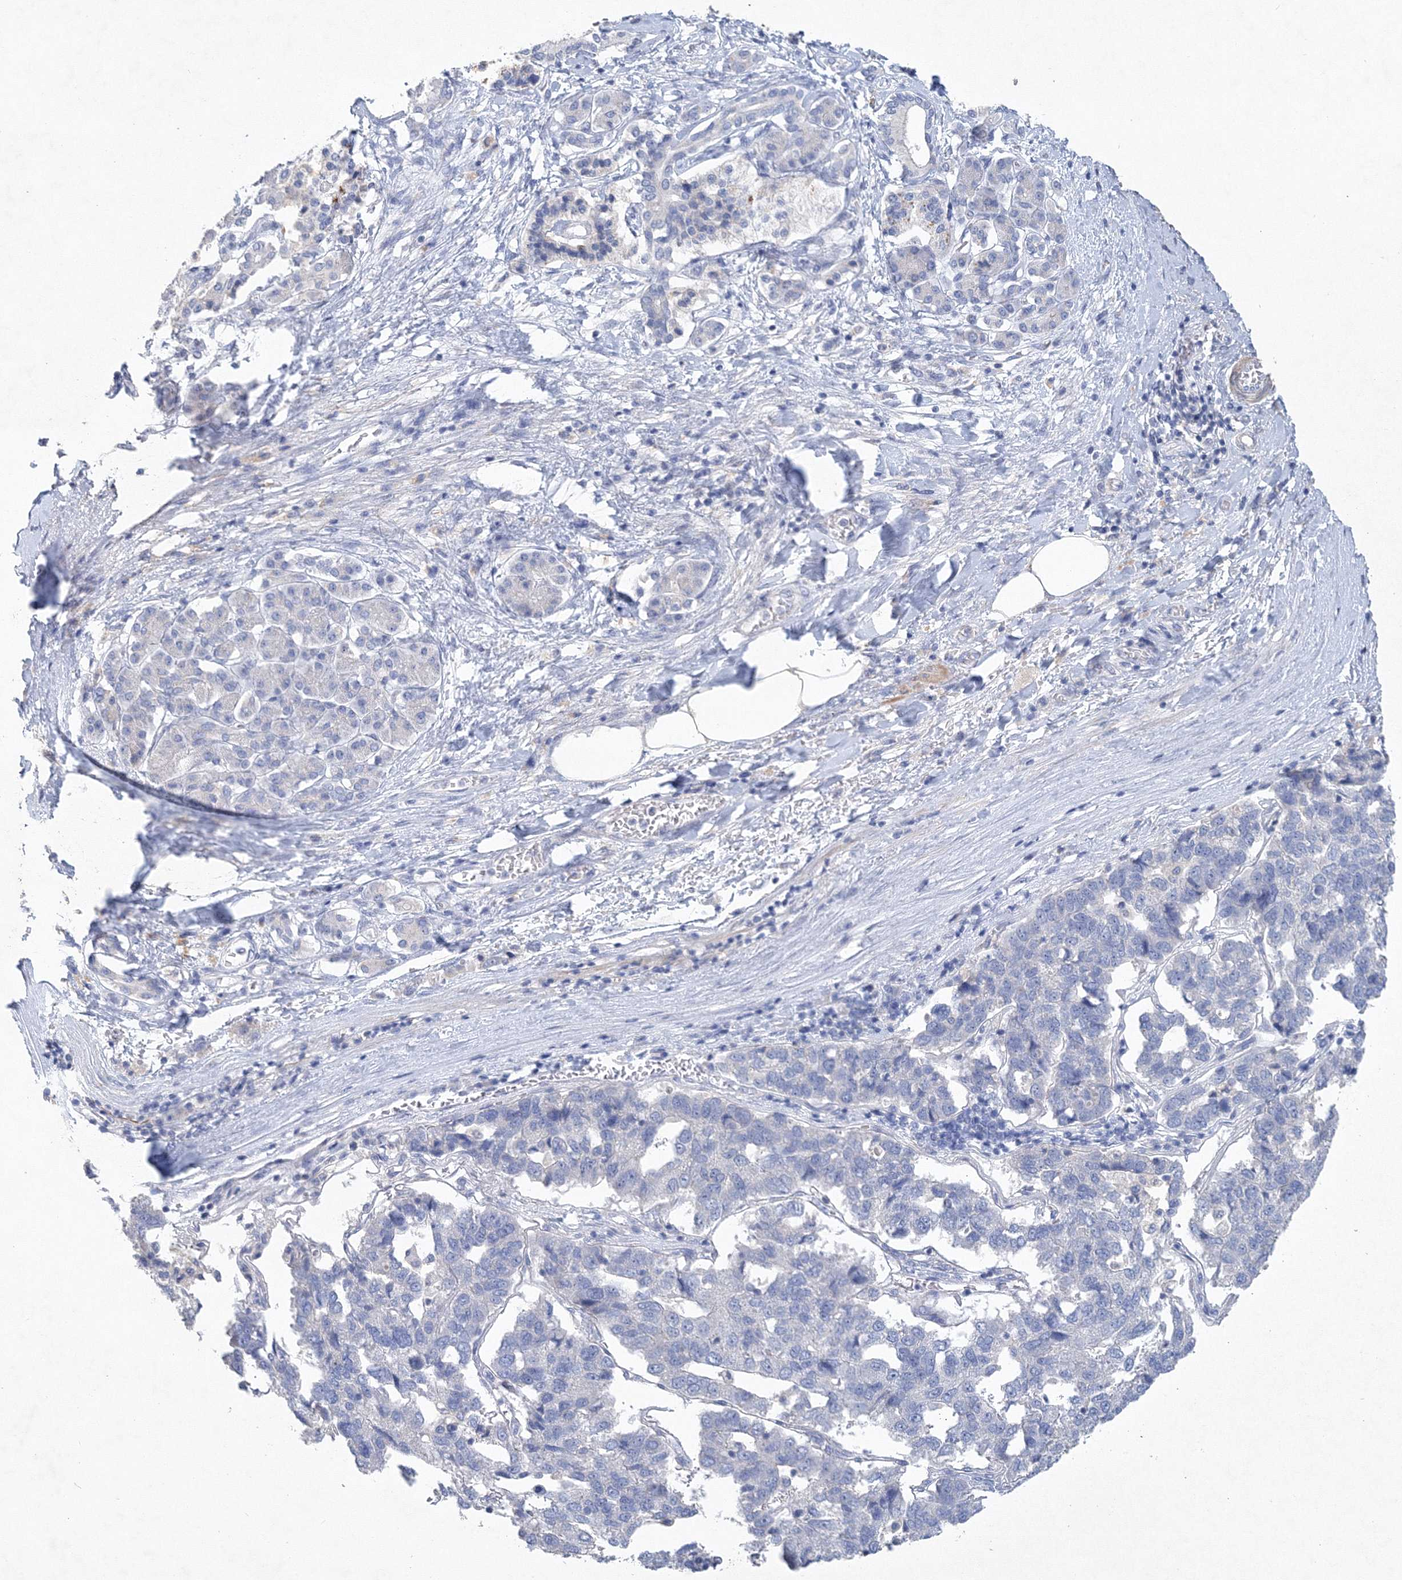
{"staining": {"intensity": "negative", "quantity": "none", "location": "none"}, "tissue": "pancreatic cancer", "cell_type": "Tumor cells", "image_type": "cancer", "snomed": [{"axis": "morphology", "description": "Adenocarcinoma, NOS"}, {"axis": "topography", "description": "Pancreas"}], "caption": "A histopathology image of human adenocarcinoma (pancreatic) is negative for staining in tumor cells.", "gene": "OSBPL6", "patient": {"sex": "female", "age": 61}}